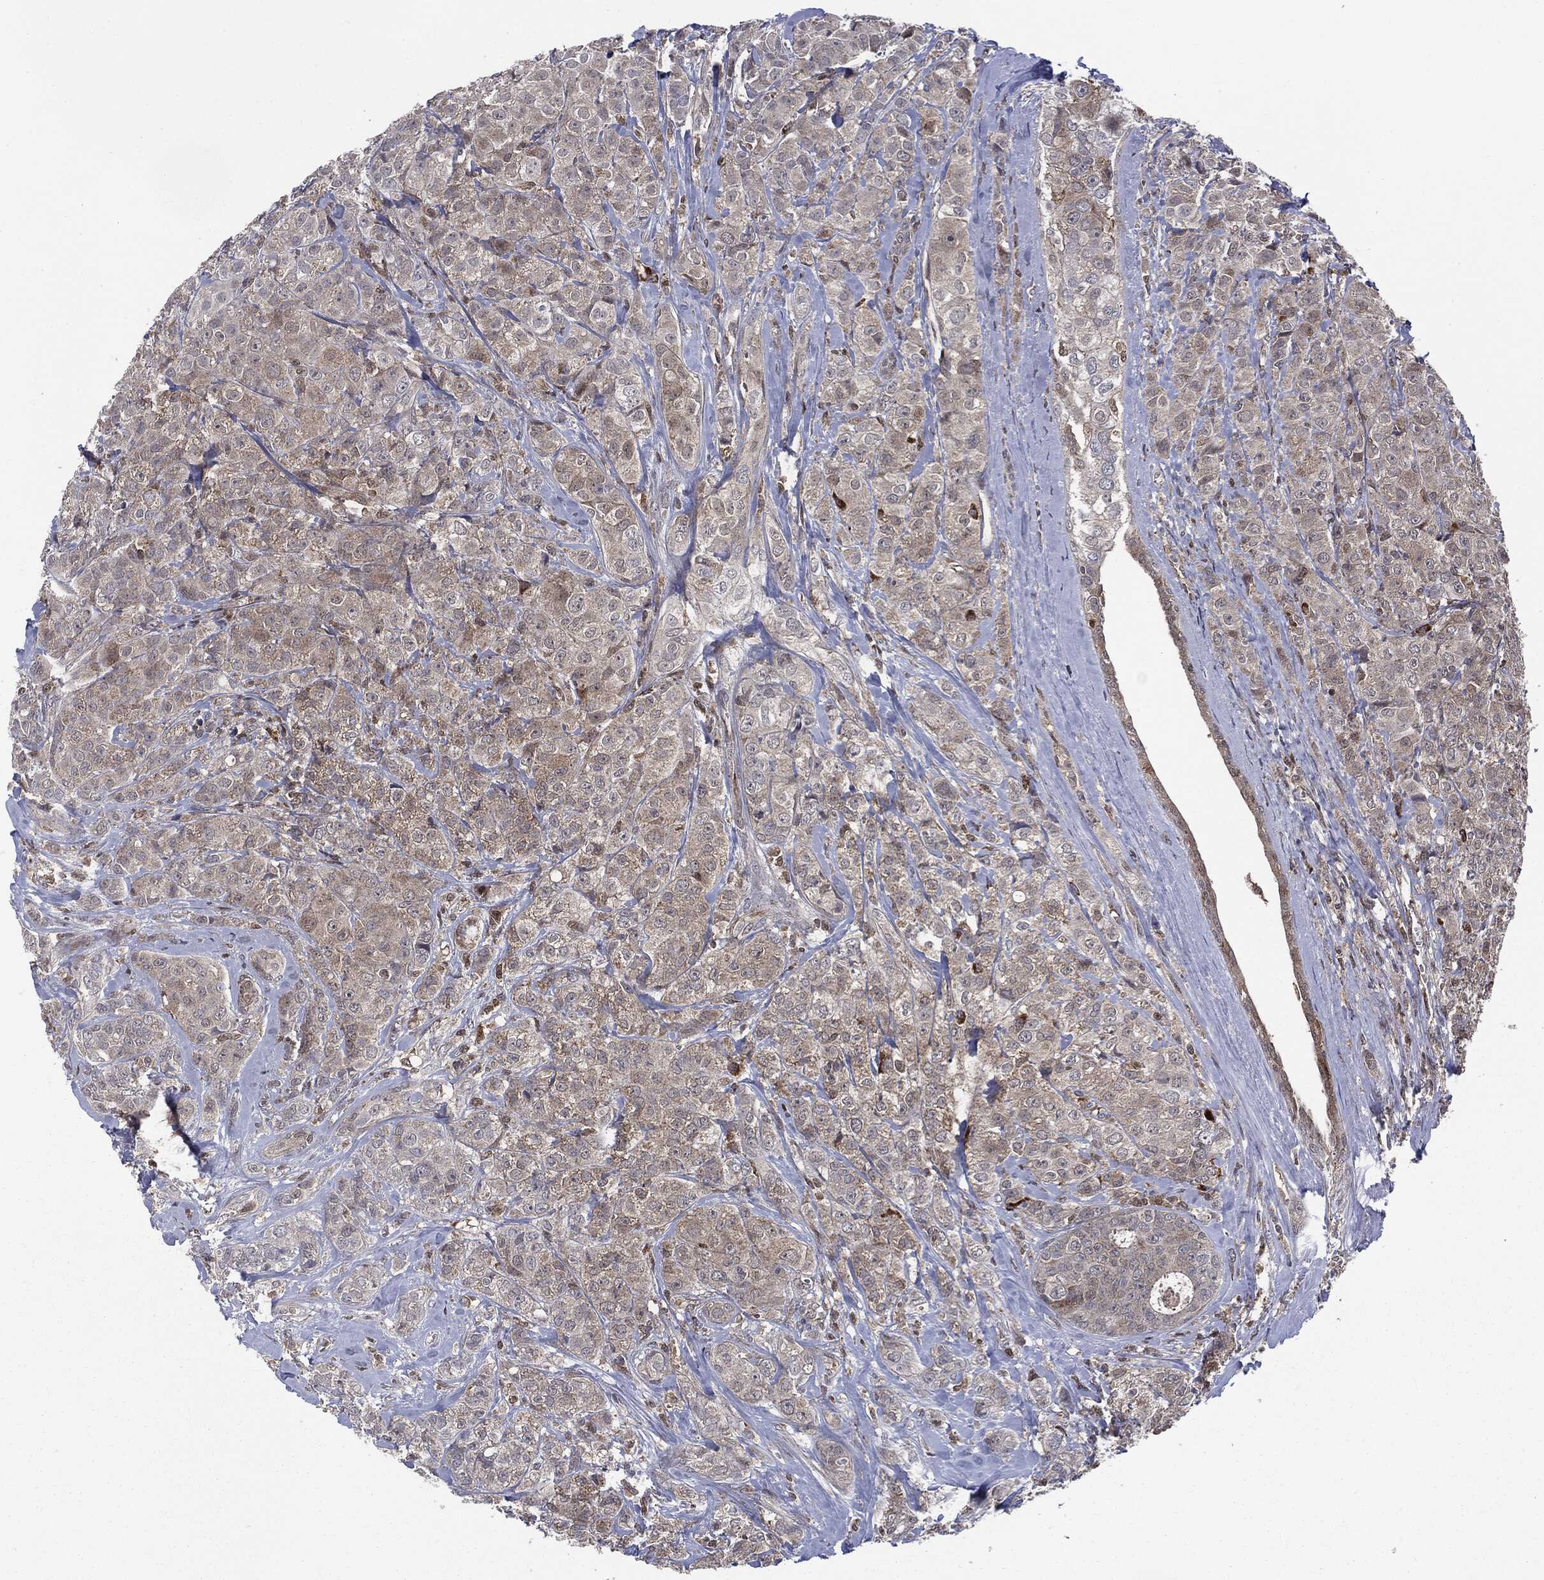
{"staining": {"intensity": "negative", "quantity": "none", "location": "none"}, "tissue": "breast cancer", "cell_type": "Tumor cells", "image_type": "cancer", "snomed": [{"axis": "morphology", "description": "Normal tissue, NOS"}, {"axis": "morphology", "description": "Duct carcinoma"}, {"axis": "topography", "description": "Breast"}], "caption": "High power microscopy image of an immunohistochemistry (IHC) micrograph of breast invasive ductal carcinoma, revealing no significant staining in tumor cells.", "gene": "PTPA", "patient": {"sex": "female", "age": 43}}